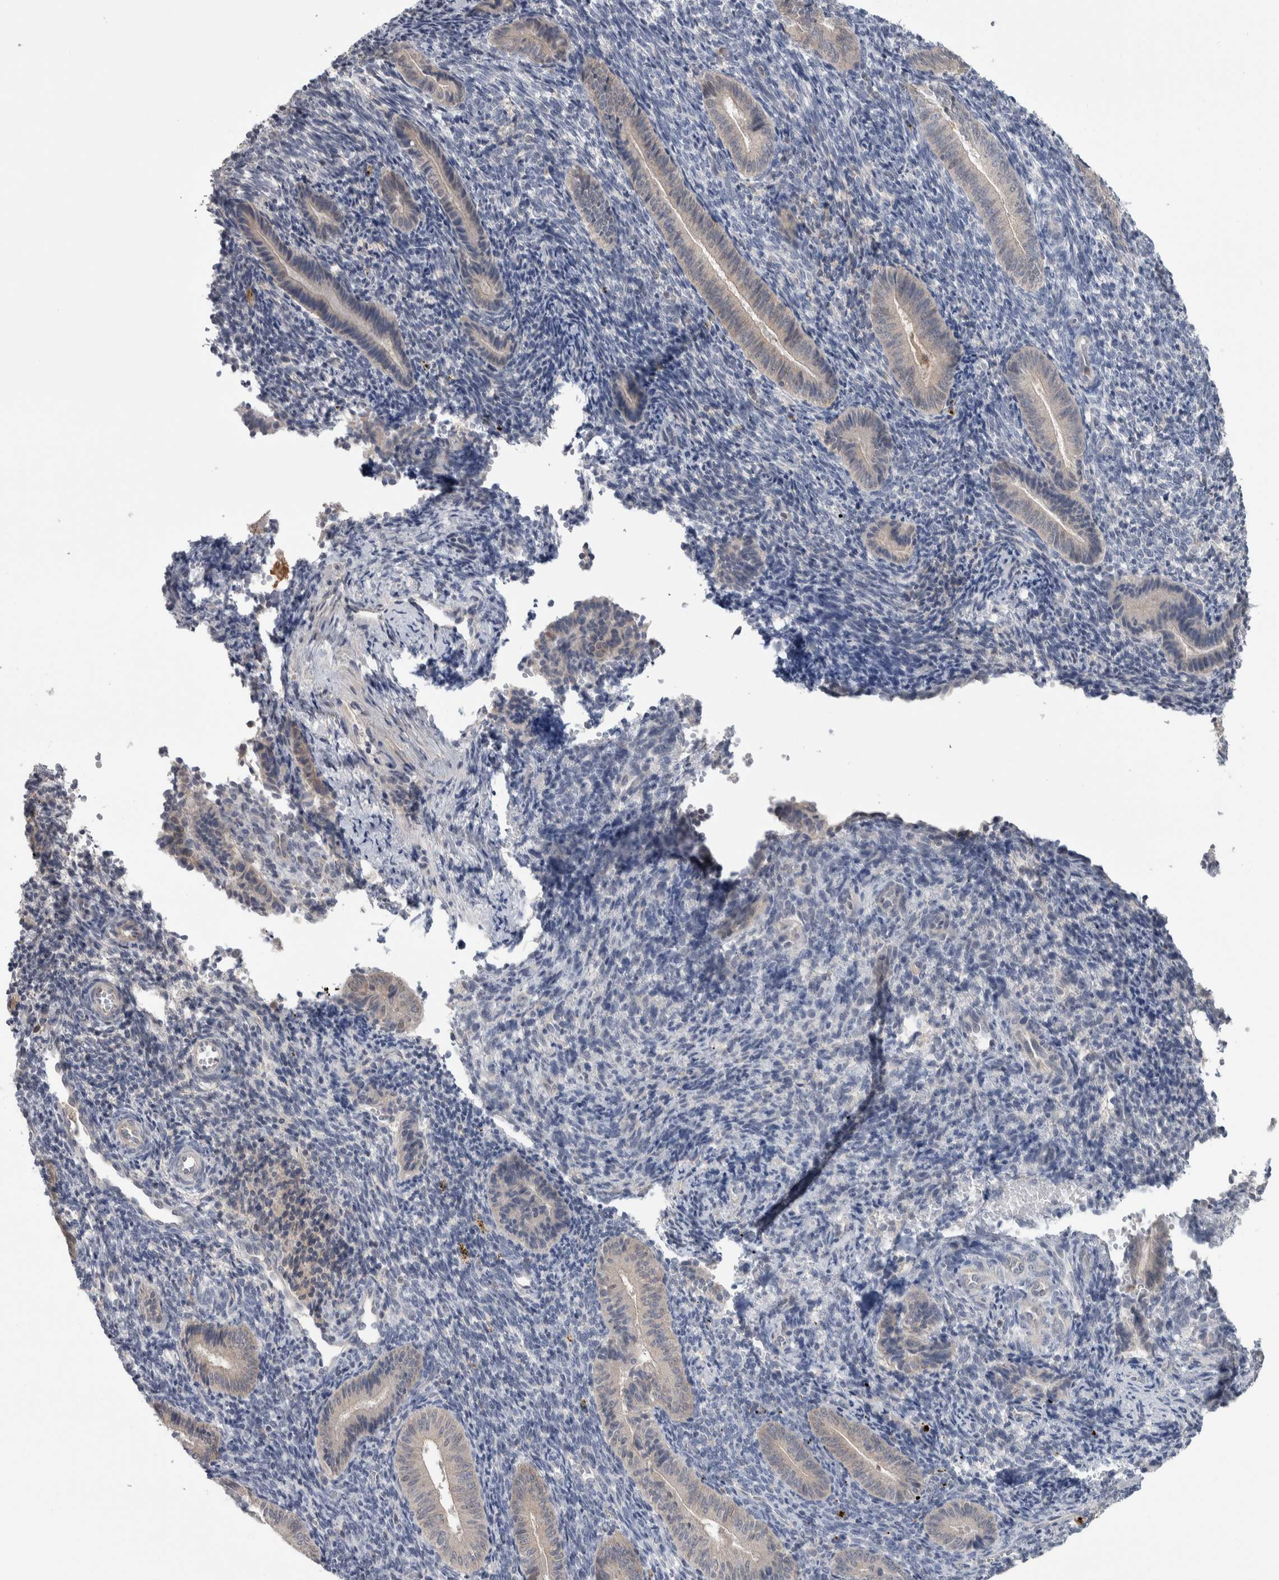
{"staining": {"intensity": "negative", "quantity": "none", "location": "none"}, "tissue": "endometrium", "cell_type": "Cells in endometrial stroma", "image_type": "normal", "snomed": [{"axis": "morphology", "description": "Normal tissue, NOS"}, {"axis": "topography", "description": "Uterus"}, {"axis": "topography", "description": "Endometrium"}], "caption": "There is no significant staining in cells in endometrial stroma of endometrium. (DAB (3,3'-diaminobenzidine) immunohistochemistry (IHC), high magnification).", "gene": "HTATIP2", "patient": {"sex": "female", "age": 33}}